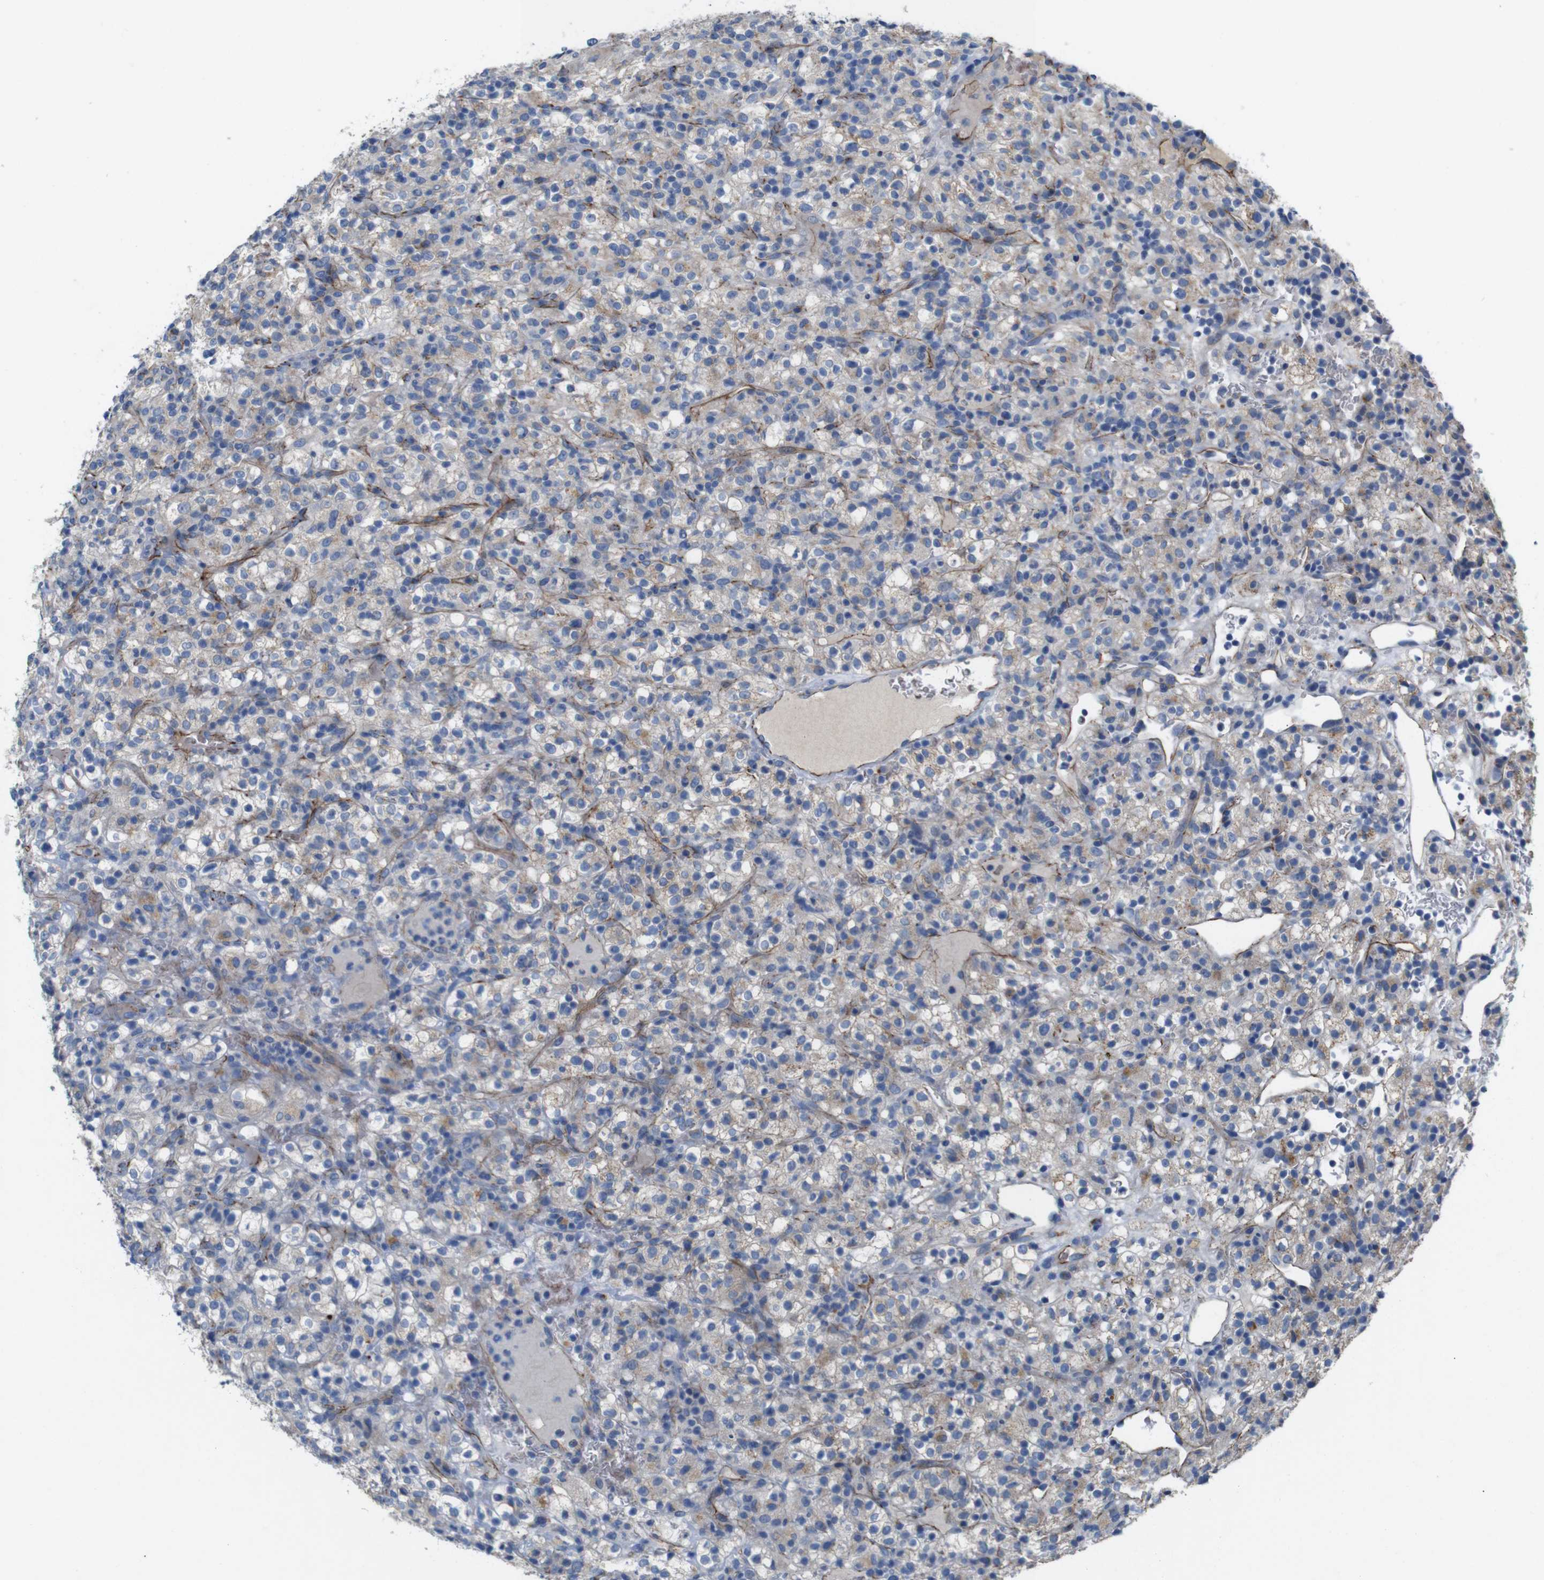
{"staining": {"intensity": "weak", "quantity": "<25%", "location": "cytoplasmic/membranous"}, "tissue": "renal cancer", "cell_type": "Tumor cells", "image_type": "cancer", "snomed": [{"axis": "morphology", "description": "Normal tissue, NOS"}, {"axis": "morphology", "description": "Adenocarcinoma, NOS"}, {"axis": "topography", "description": "Kidney"}], "caption": "IHC of human renal adenocarcinoma displays no staining in tumor cells. Brightfield microscopy of immunohistochemistry stained with DAB (3,3'-diaminobenzidine) (brown) and hematoxylin (blue), captured at high magnification.", "gene": "NHLRC3", "patient": {"sex": "female", "age": 72}}